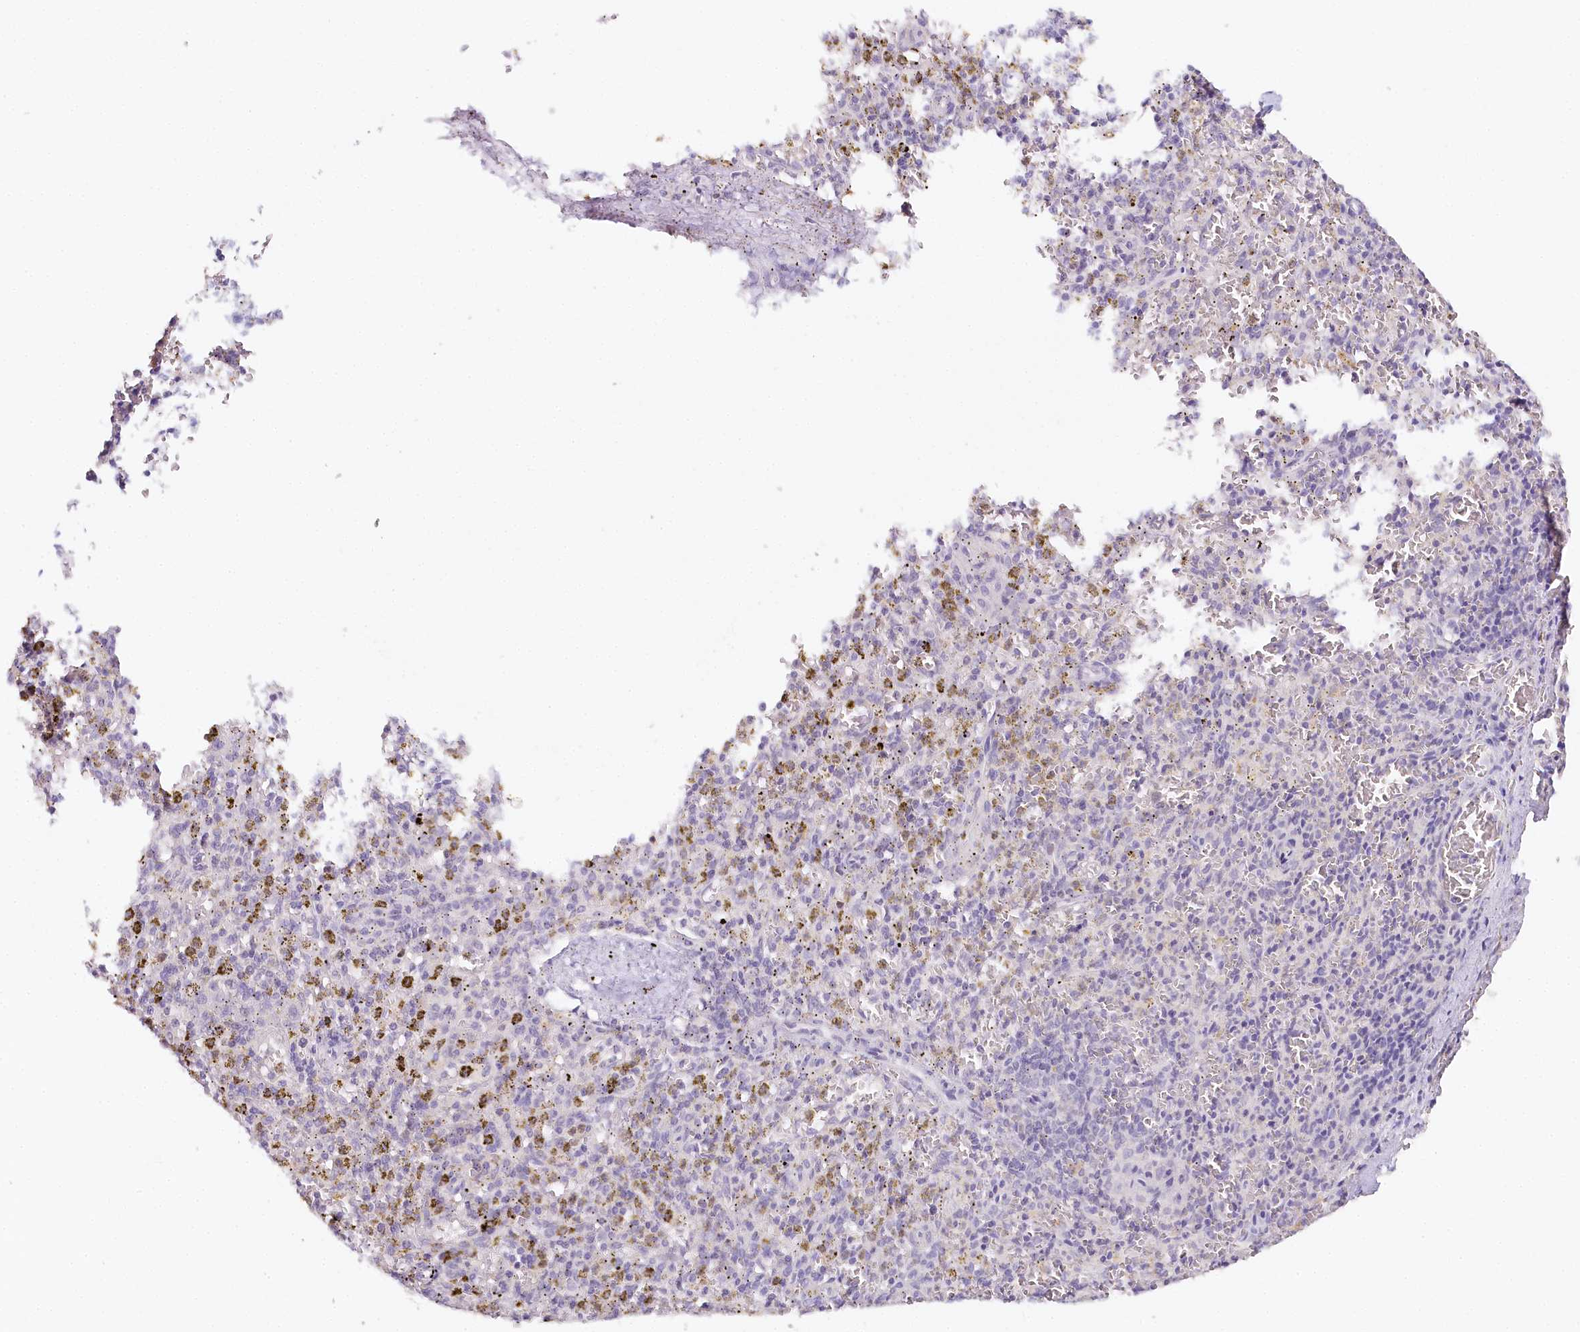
{"staining": {"intensity": "negative", "quantity": "none", "location": "none"}, "tissue": "spleen", "cell_type": "Cells in red pulp", "image_type": "normal", "snomed": [{"axis": "morphology", "description": "Normal tissue, NOS"}, {"axis": "topography", "description": "Spleen"}], "caption": "The histopathology image reveals no significant staining in cells in red pulp of spleen. (Stains: DAB (3,3'-diaminobenzidine) immunohistochemistry with hematoxylin counter stain, Microscopy: brightfield microscopy at high magnification).", "gene": "TP53", "patient": {"sex": "male", "age": 72}}